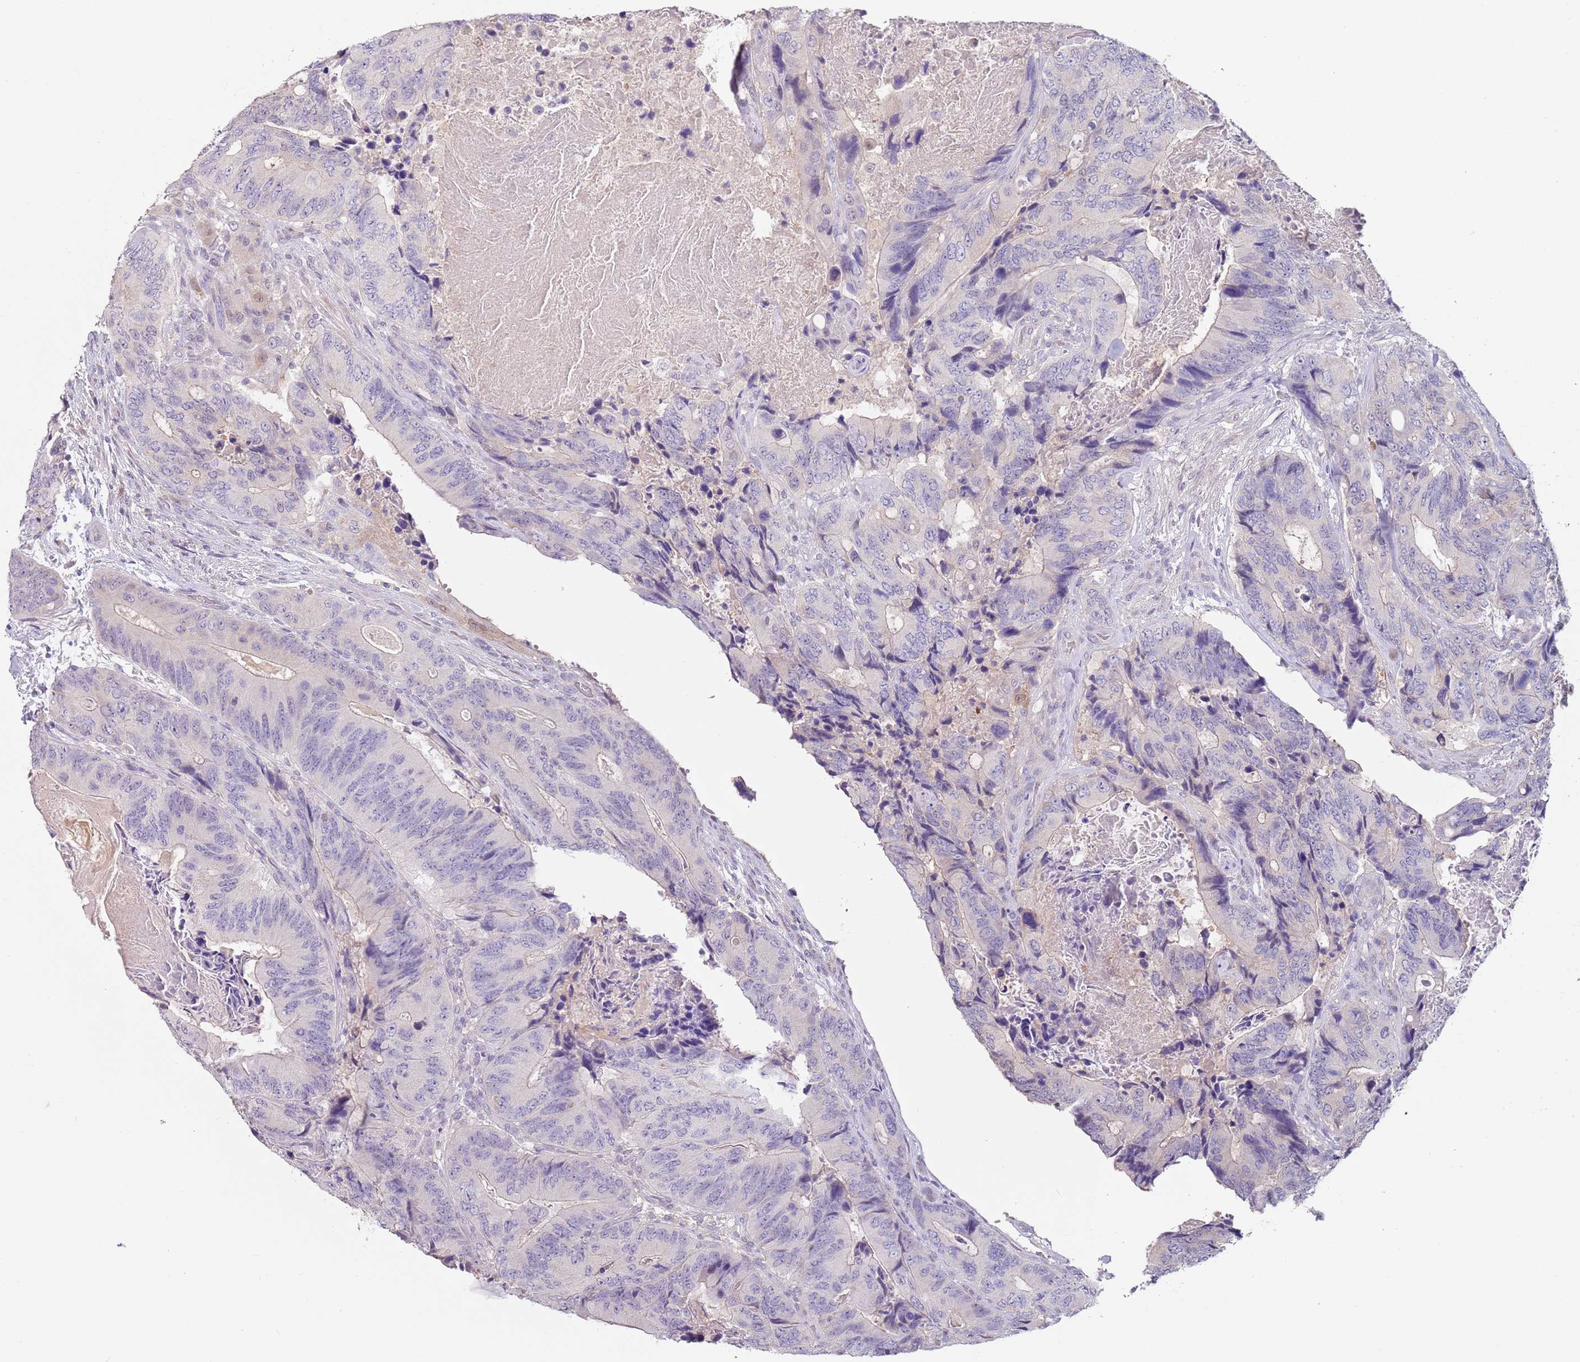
{"staining": {"intensity": "negative", "quantity": "none", "location": "none"}, "tissue": "colorectal cancer", "cell_type": "Tumor cells", "image_type": "cancer", "snomed": [{"axis": "morphology", "description": "Adenocarcinoma, NOS"}, {"axis": "topography", "description": "Colon"}], "caption": "High power microscopy photomicrograph of an immunohistochemistry micrograph of colorectal cancer (adenocarcinoma), revealing no significant staining in tumor cells.", "gene": "MDH1", "patient": {"sex": "male", "age": 84}}